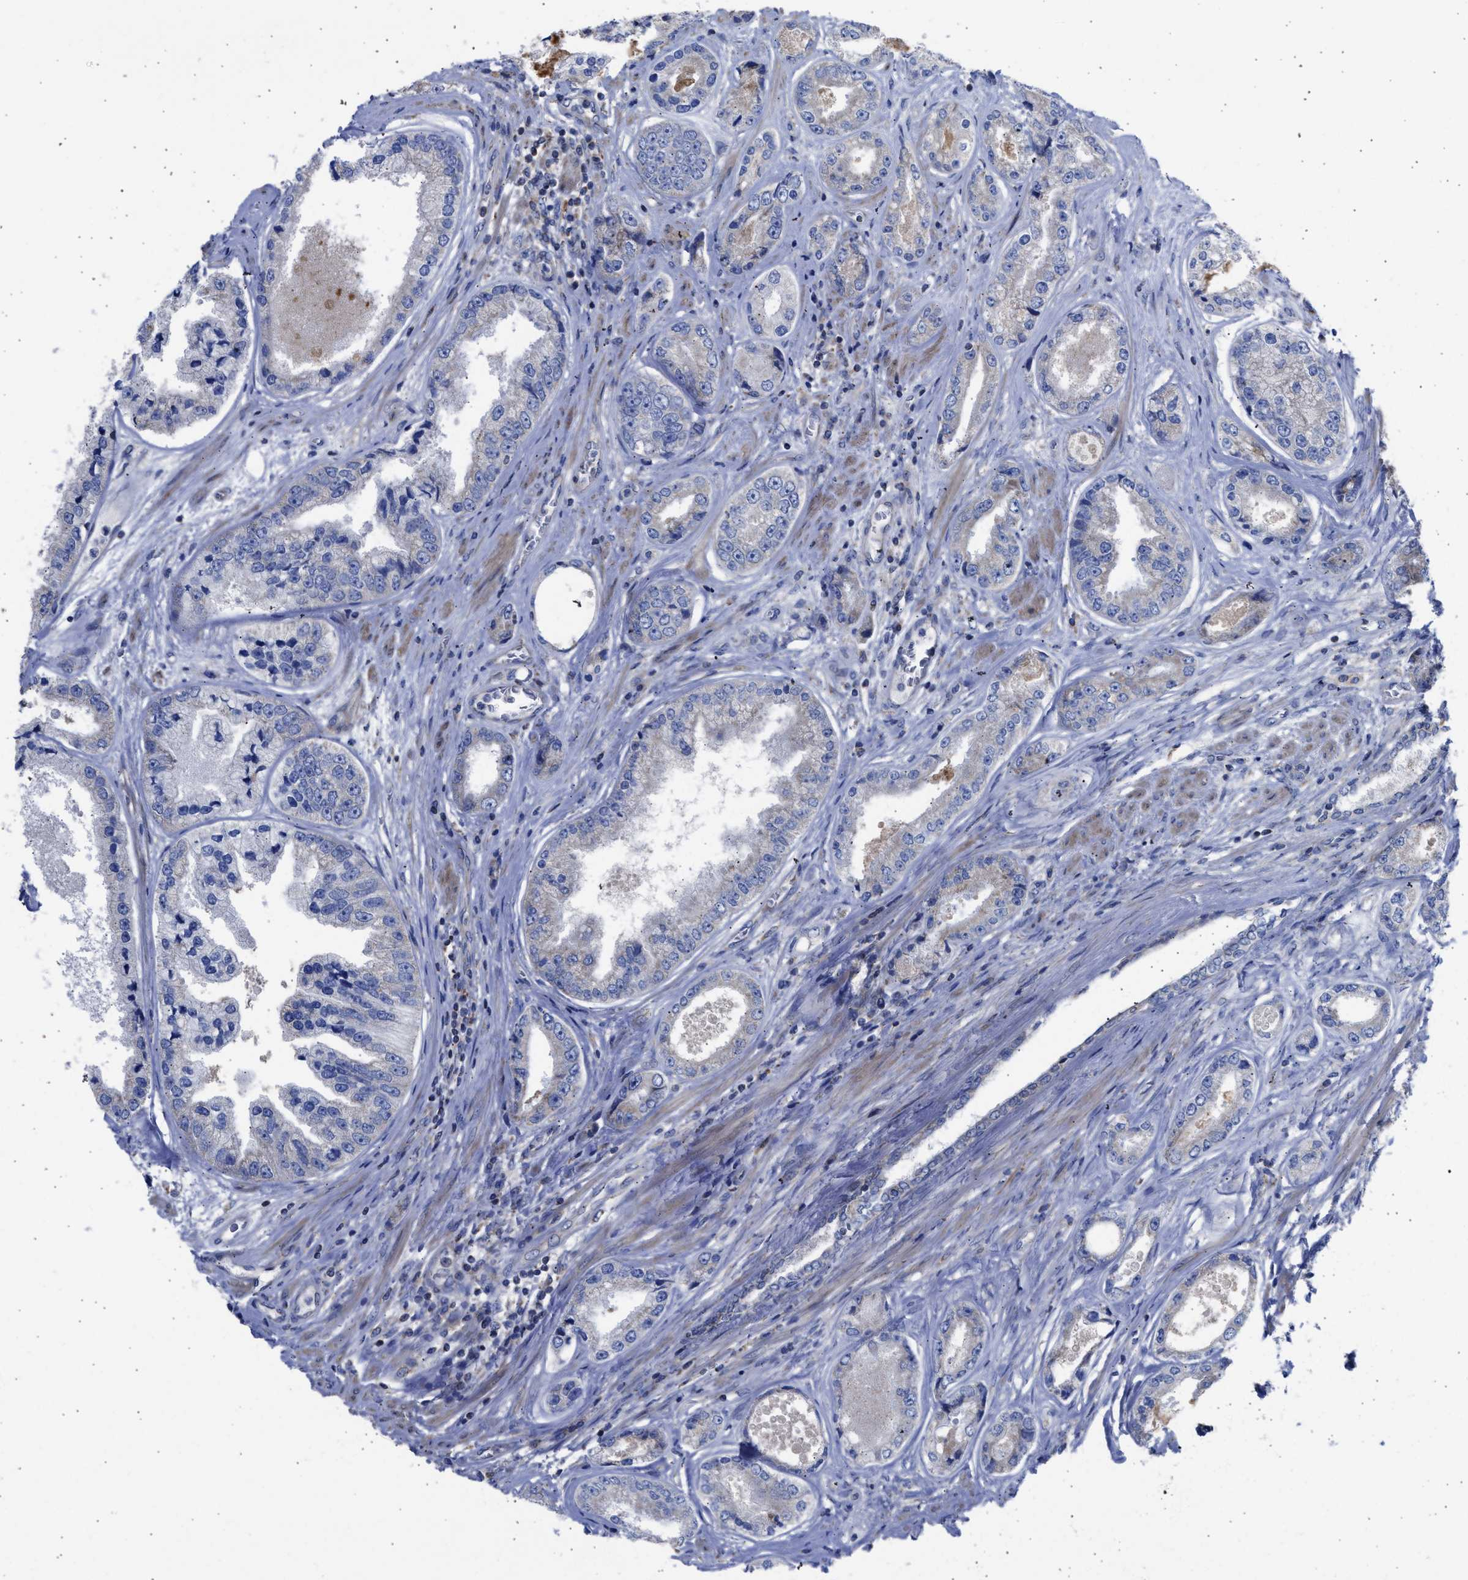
{"staining": {"intensity": "weak", "quantity": "<25%", "location": "cytoplasmic/membranous"}, "tissue": "prostate cancer", "cell_type": "Tumor cells", "image_type": "cancer", "snomed": [{"axis": "morphology", "description": "Adenocarcinoma, High grade"}, {"axis": "topography", "description": "Prostate"}], "caption": "Human high-grade adenocarcinoma (prostate) stained for a protein using immunohistochemistry (IHC) reveals no positivity in tumor cells.", "gene": "BTG3", "patient": {"sex": "male", "age": 61}}